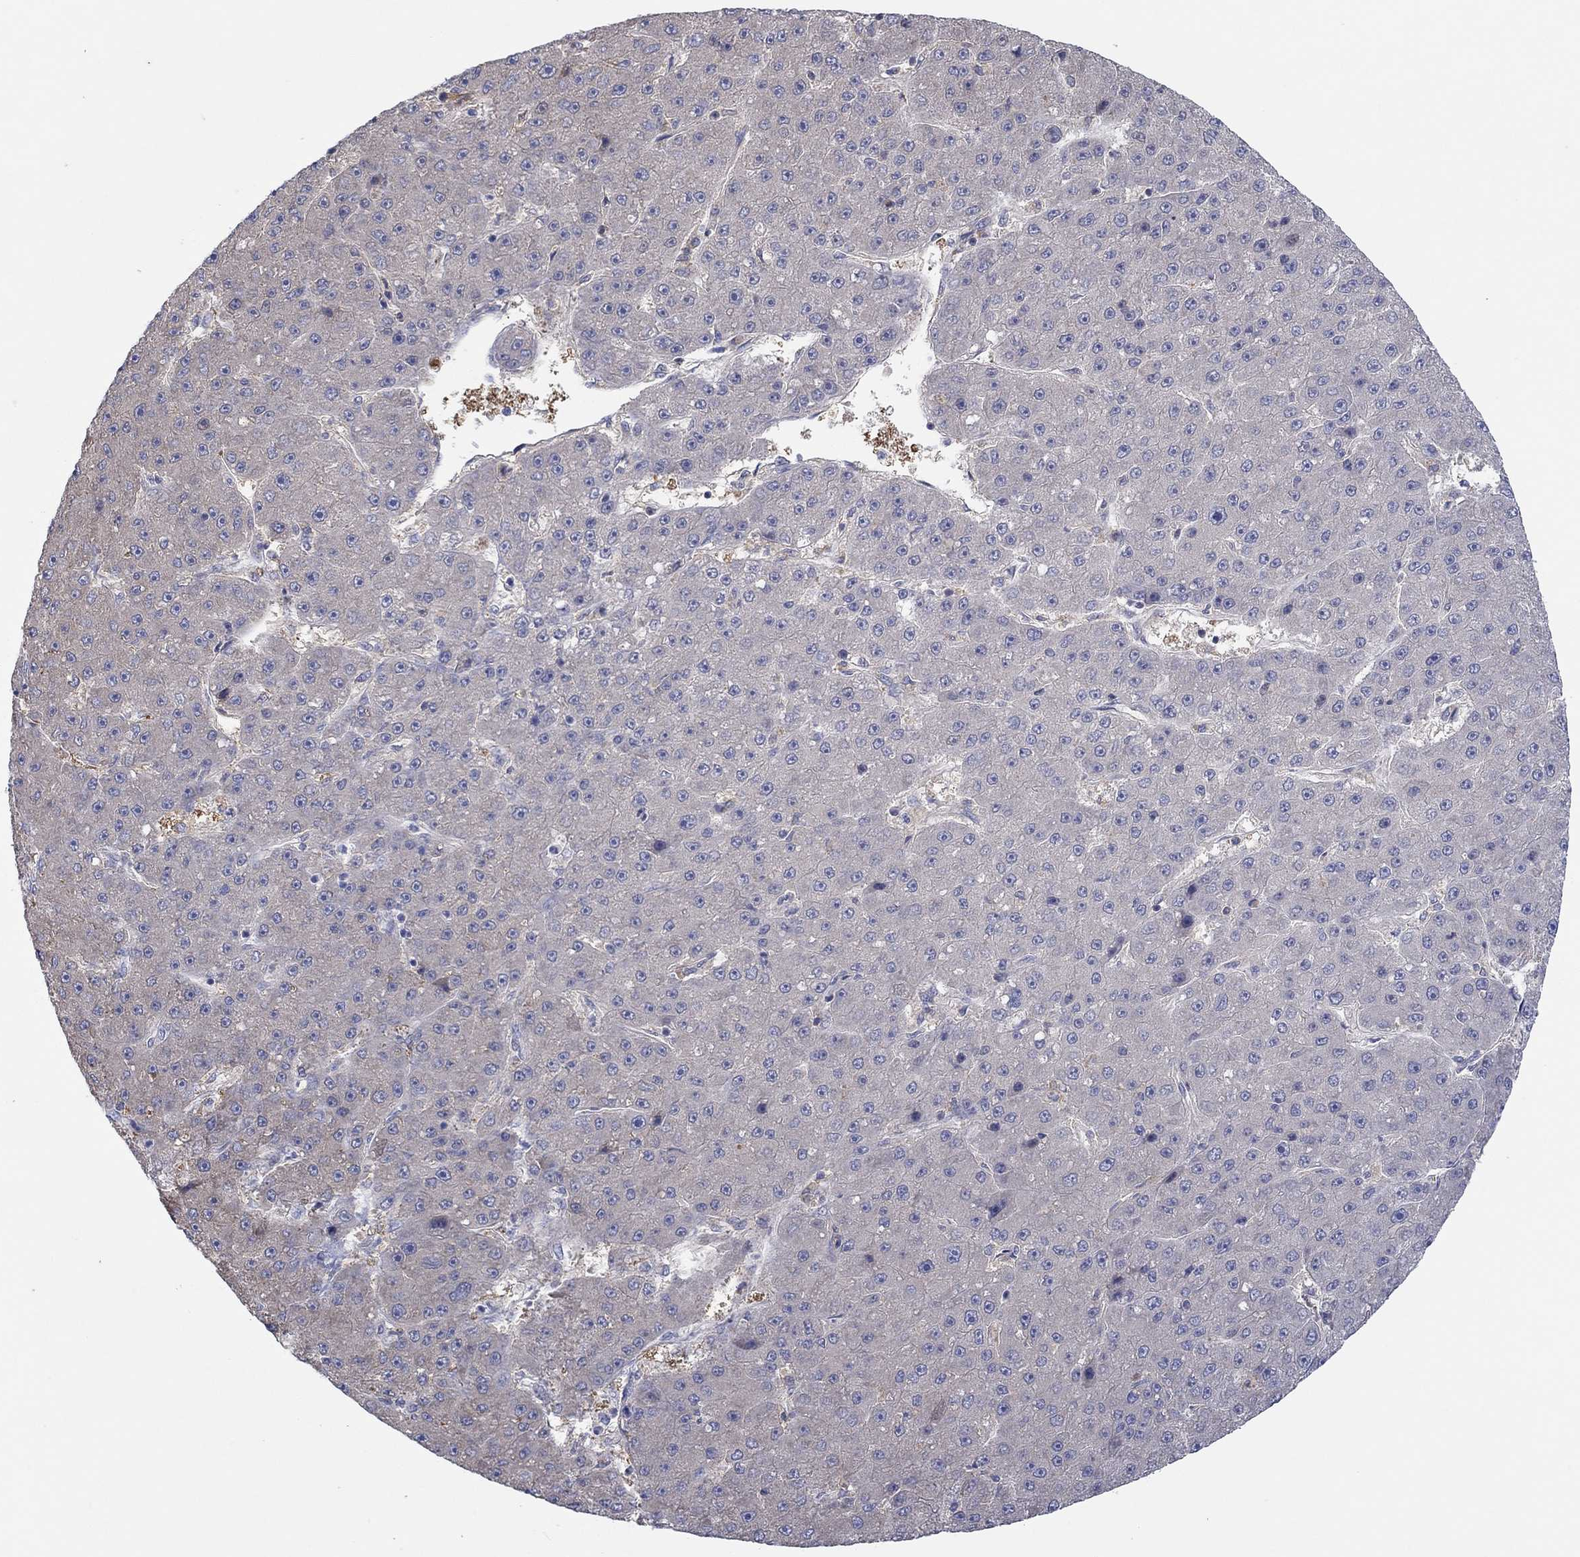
{"staining": {"intensity": "negative", "quantity": "none", "location": "none"}, "tissue": "liver cancer", "cell_type": "Tumor cells", "image_type": "cancer", "snomed": [{"axis": "morphology", "description": "Carcinoma, Hepatocellular, NOS"}, {"axis": "topography", "description": "Liver"}], "caption": "High magnification brightfield microscopy of hepatocellular carcinoma (liver) stained with DAB (3,3'-diaminobenzidine) (brown) and counterstained with hematoxylin (blue): tumor cells show no significant expression.", "gene": "PLCL2", "patient": {"sex": "male", "age": 67}}